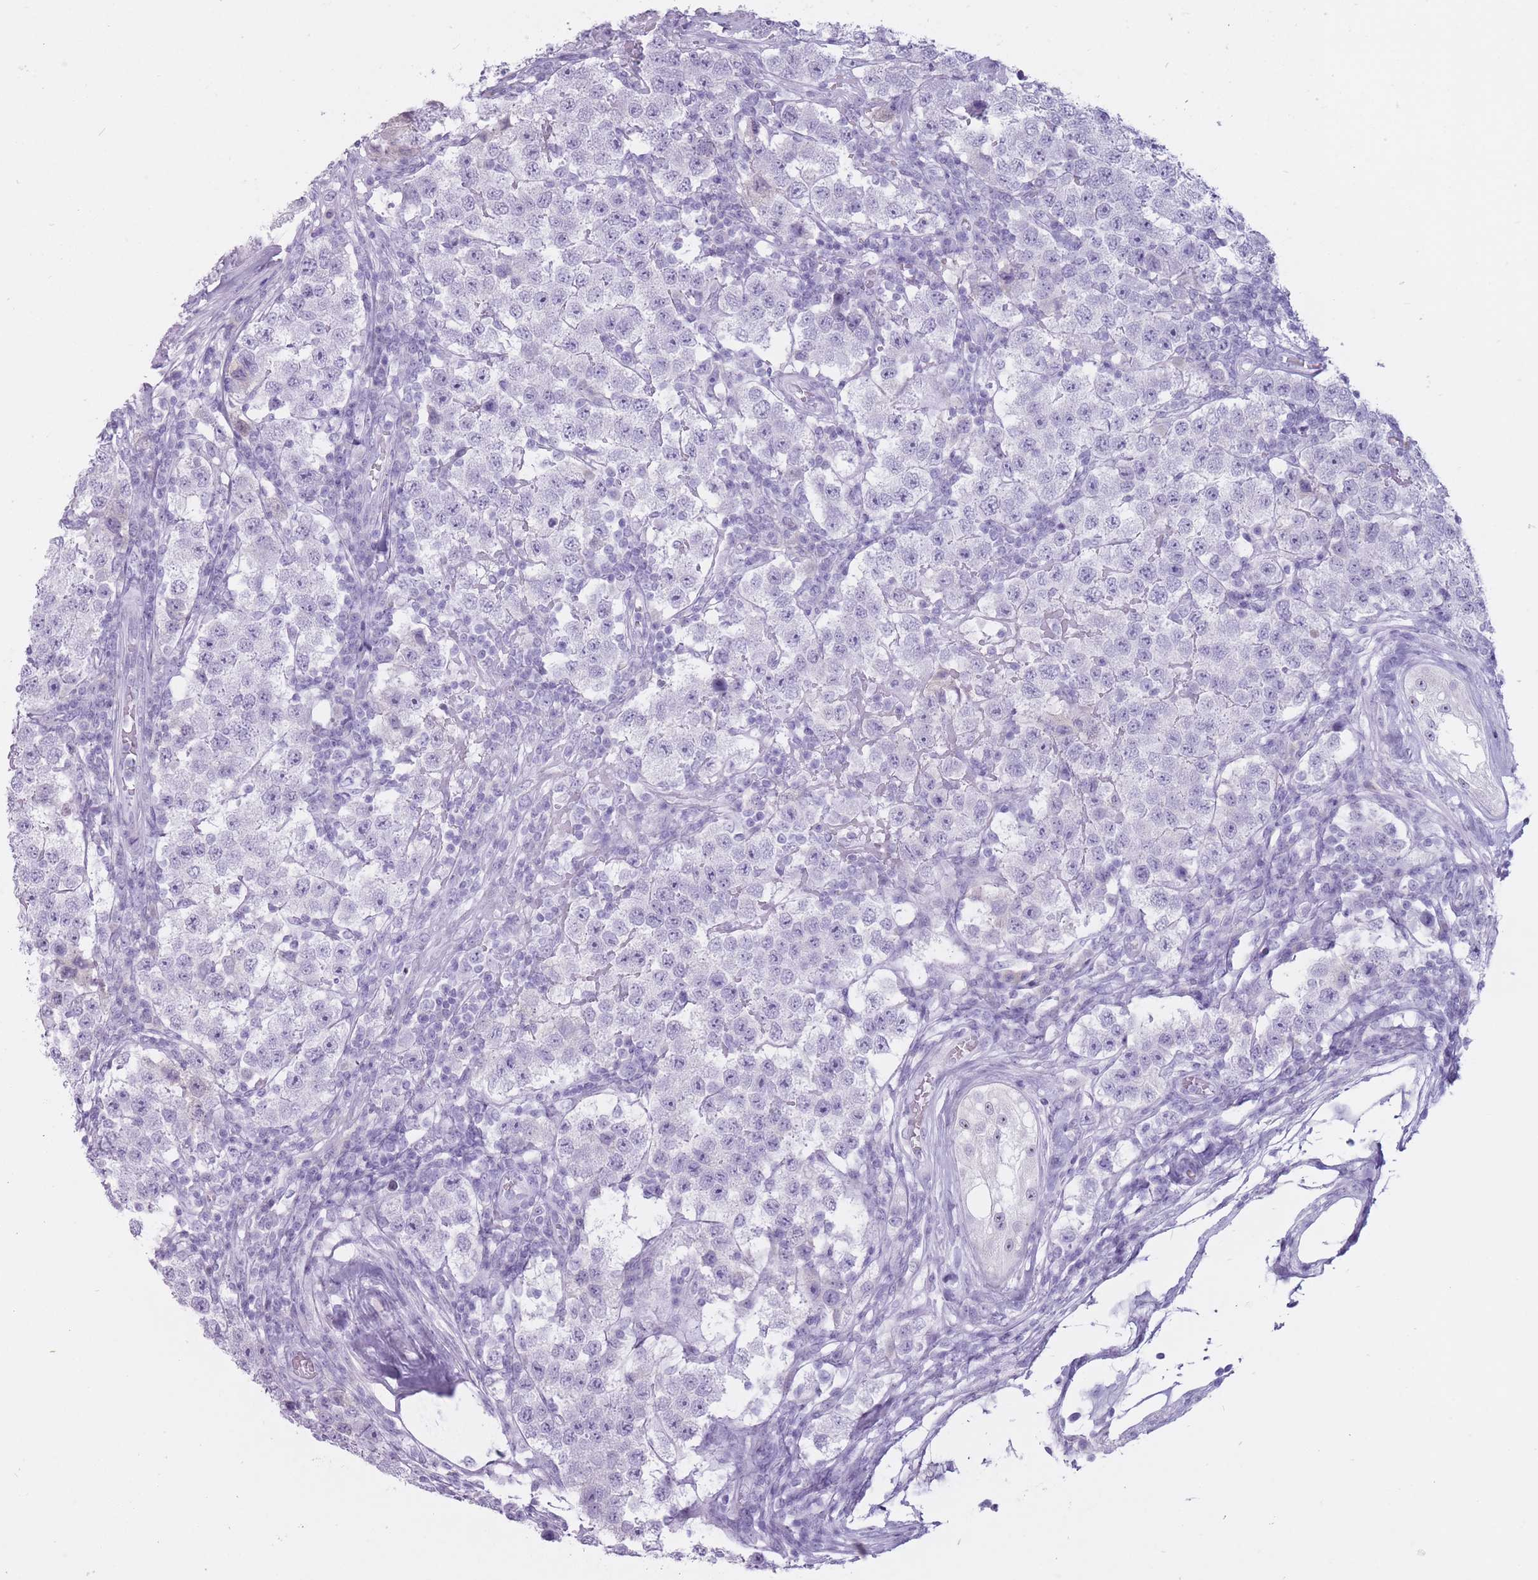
{"staining": {"intensity": "negative", "quantity": "none", "location": "none"}, "tissue": "testis cancer", "cell_type": "Tumor cells", "image_type": "cancer", "snomed": [{"axis": "morphology", "description": "Seminoma, NOS"}, {"axis": "topography", "description": "Testis"}], "caption": "Immunohistochemistry (IHC) photomicrograph of testis cancer stained for a protein (brown), which exhibits no staining in tumor cells.", "gene": "PNMA3", "patient": {"sex": "male", "age": 34}}